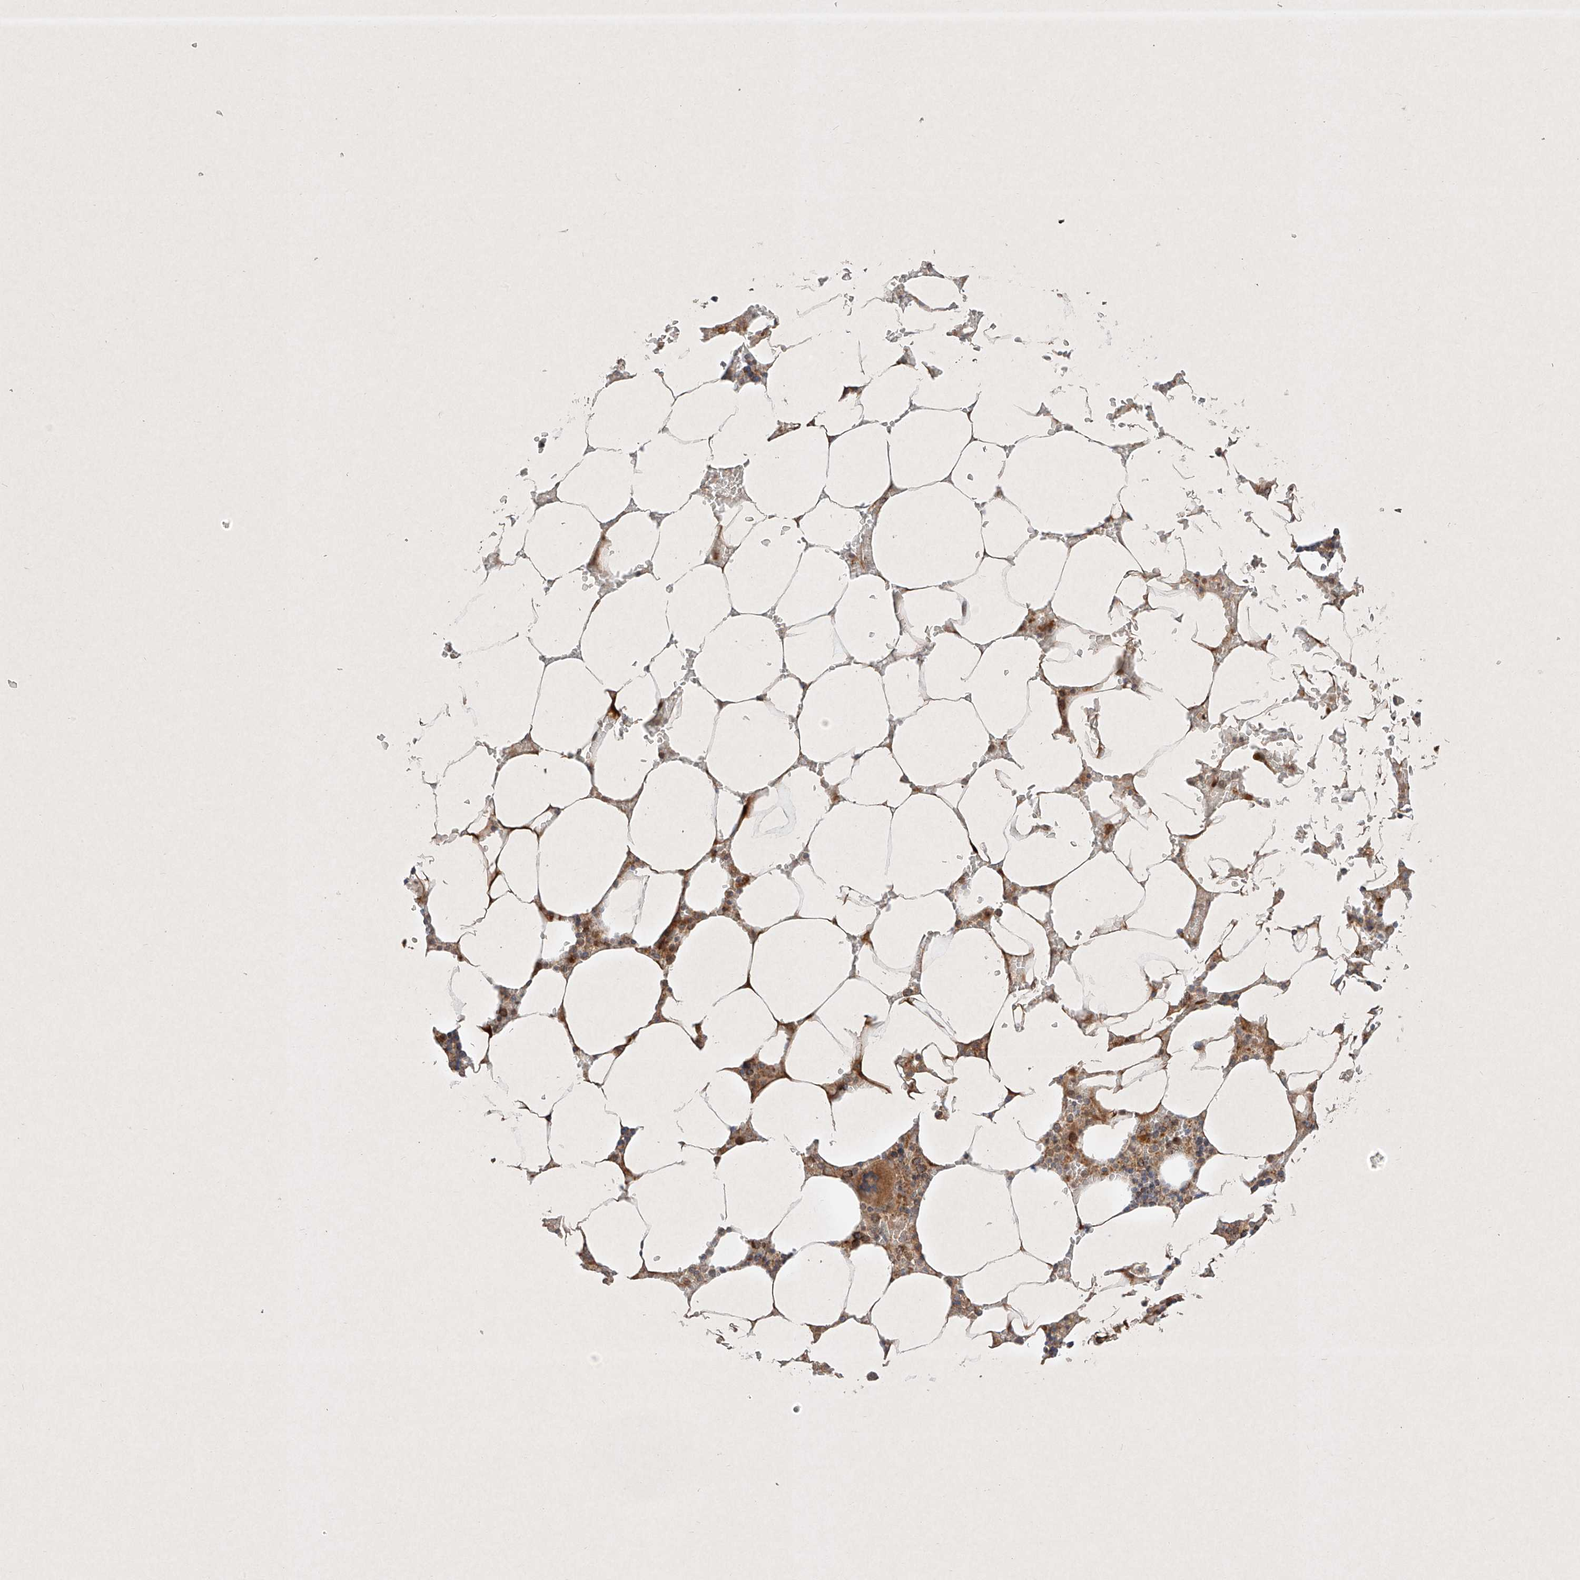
{"staining": {"intensity": "moderate", "quantity": ">75%", "location": "cytoplasmic/membranous,nuclear"}, "tissue": "bone marrow", "cell_type": "Hematopoietic cells", "image_type": "normal", "snomed": [{"axis": "morphology", "description": "Normal tissue, NOS"}, {"axis": "topography", "description": "Bone marrow"}], "caption": "Immunohistochemical staining of normal human bone marrow displays >75% levels of moderate cytoplasmic/membranous,nuclear protein positivity in about >75% of hematopoietic cells.", "gene": "EPG5", "patient": {"sex": "male", "age": 70}}